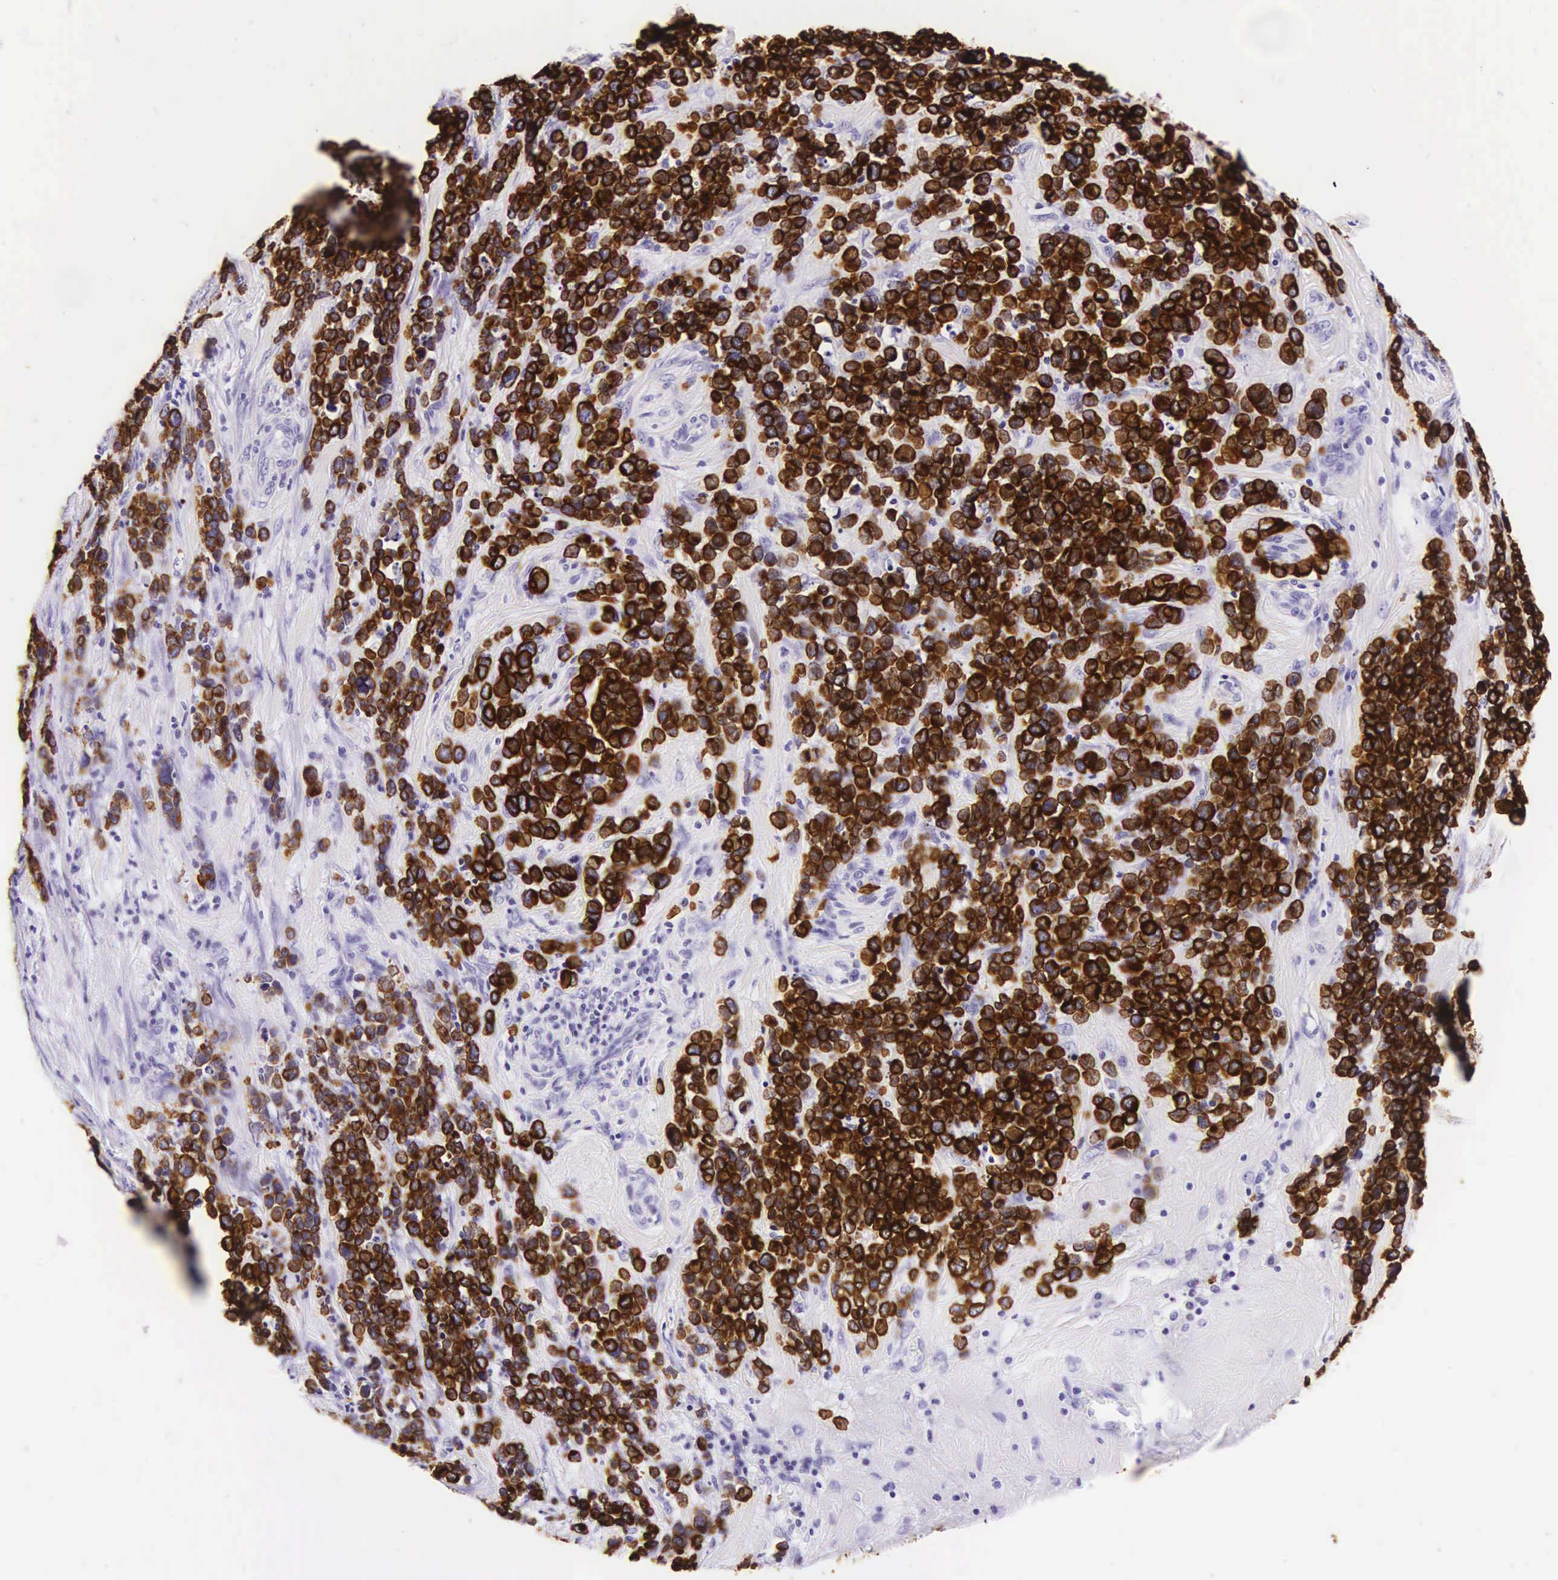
{"staining": {"intensity": "strong", "quantity": ">75%", "location": "cytoplasmic/membranous"}, "tissue": "stomach cancer", "cell_type": "Tumor cells", "image_type": "cancer", "snomed": [{"axis": "morphology", "description": "Adenocarcinoma, NOS"}, {"axis": "topography", "description": "Stomach, upper"}], "caption": "Immunohistochemistry (IHC) (DAB) staining of human stomach cancer exhibits strong cytoplasmic/membranous protein staining in about >75% of tumor cells.", "gene": "KRT18", "patient": {"sex": "male", "age": 71}}